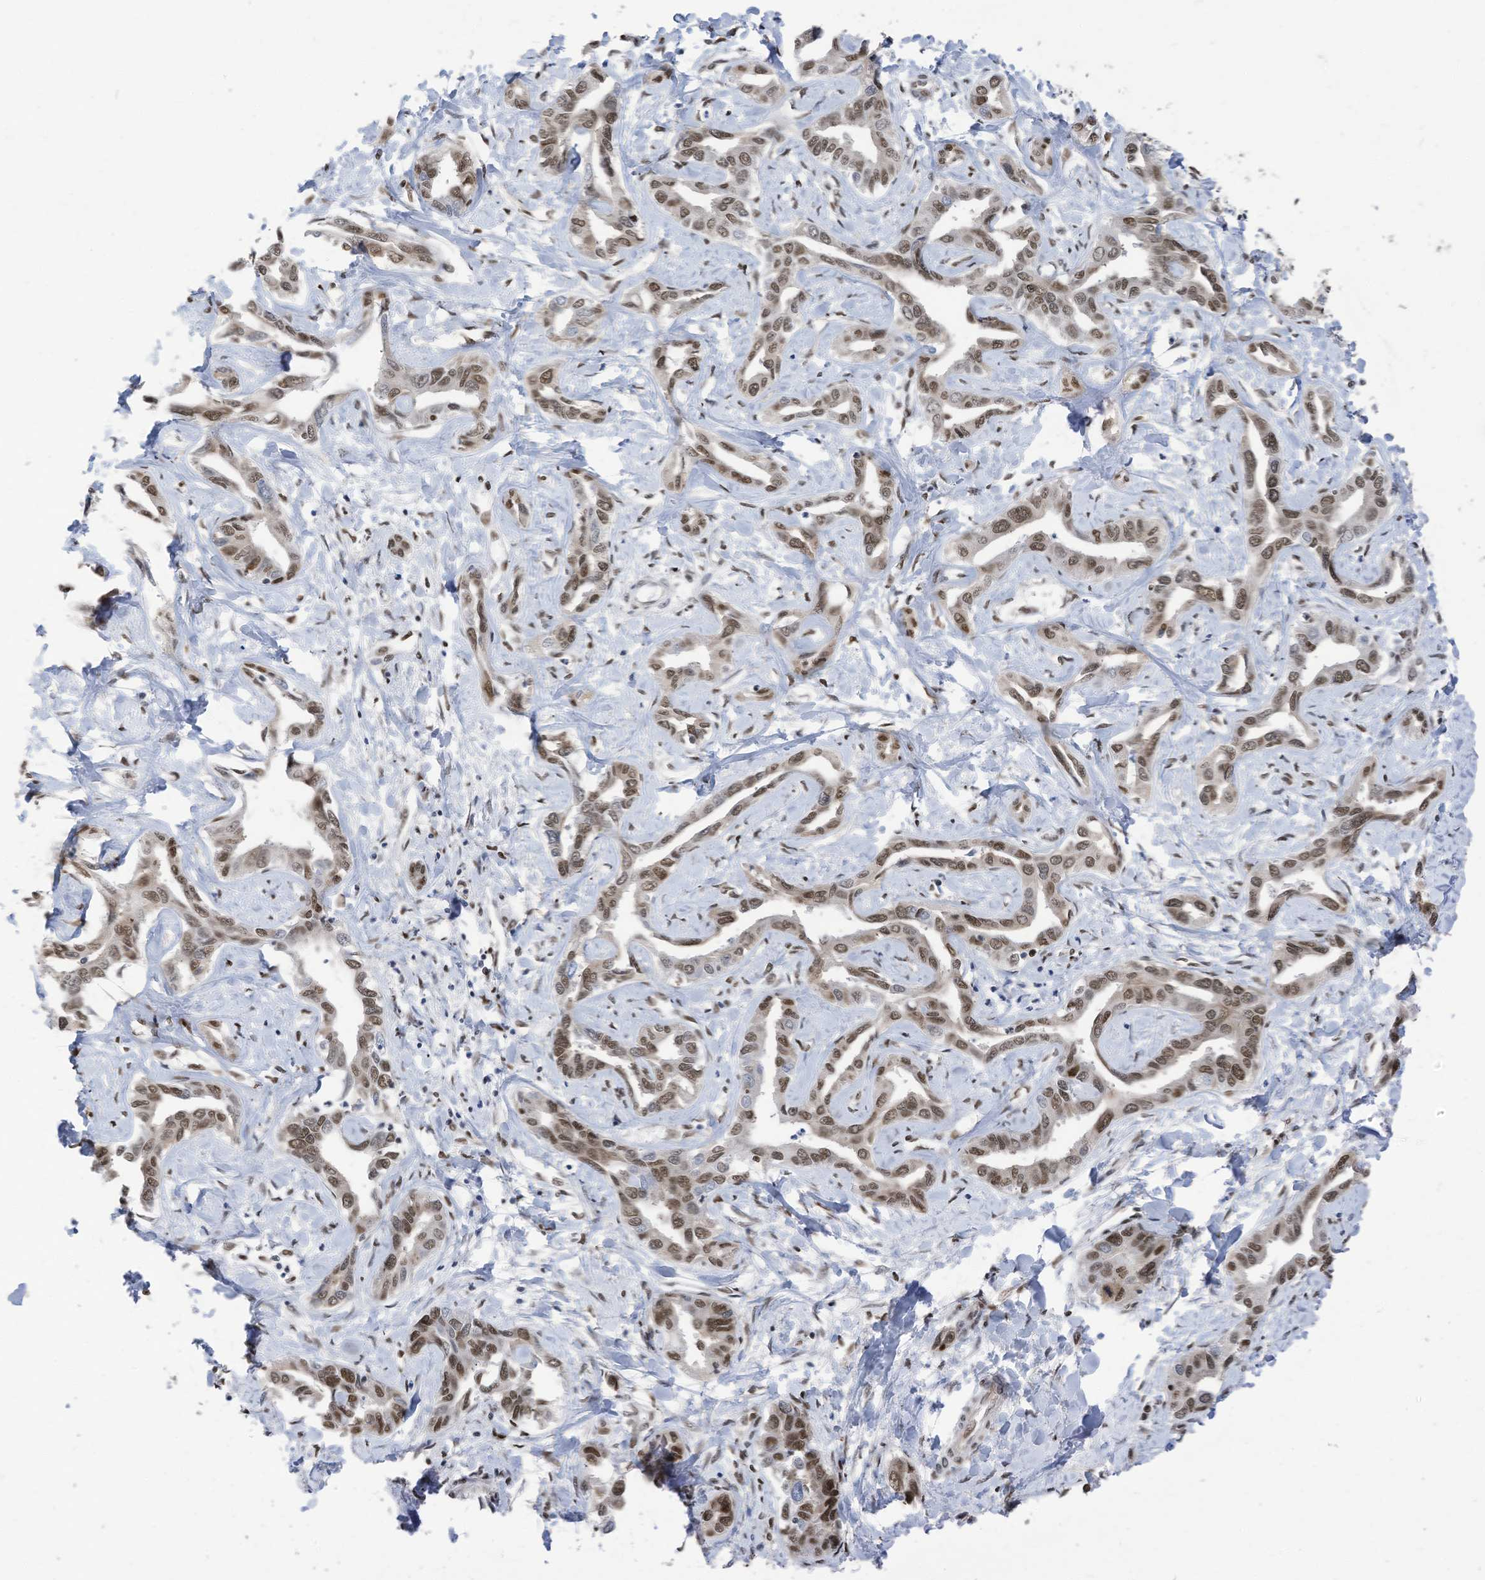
{"staining": {"intensity": "strong", "quantity": ">75%", "location": "nuclear"}, "tissue": "liver cancer", "cell_type": "Tumor cells", "image_type": "cancer", "snomed": [{"axis": "morphology", "description": "Cholangiocarcinoma"}, {"axis": "topography", "description": "Liver"}], "caption": "Protein analysis of cholangiocarcinoma (liver) tissue exhibits strong nuclear expression in about >75% of tumor cells.", "gene": "KHSRP", "patient": {"sex": "male", "age": 59}}